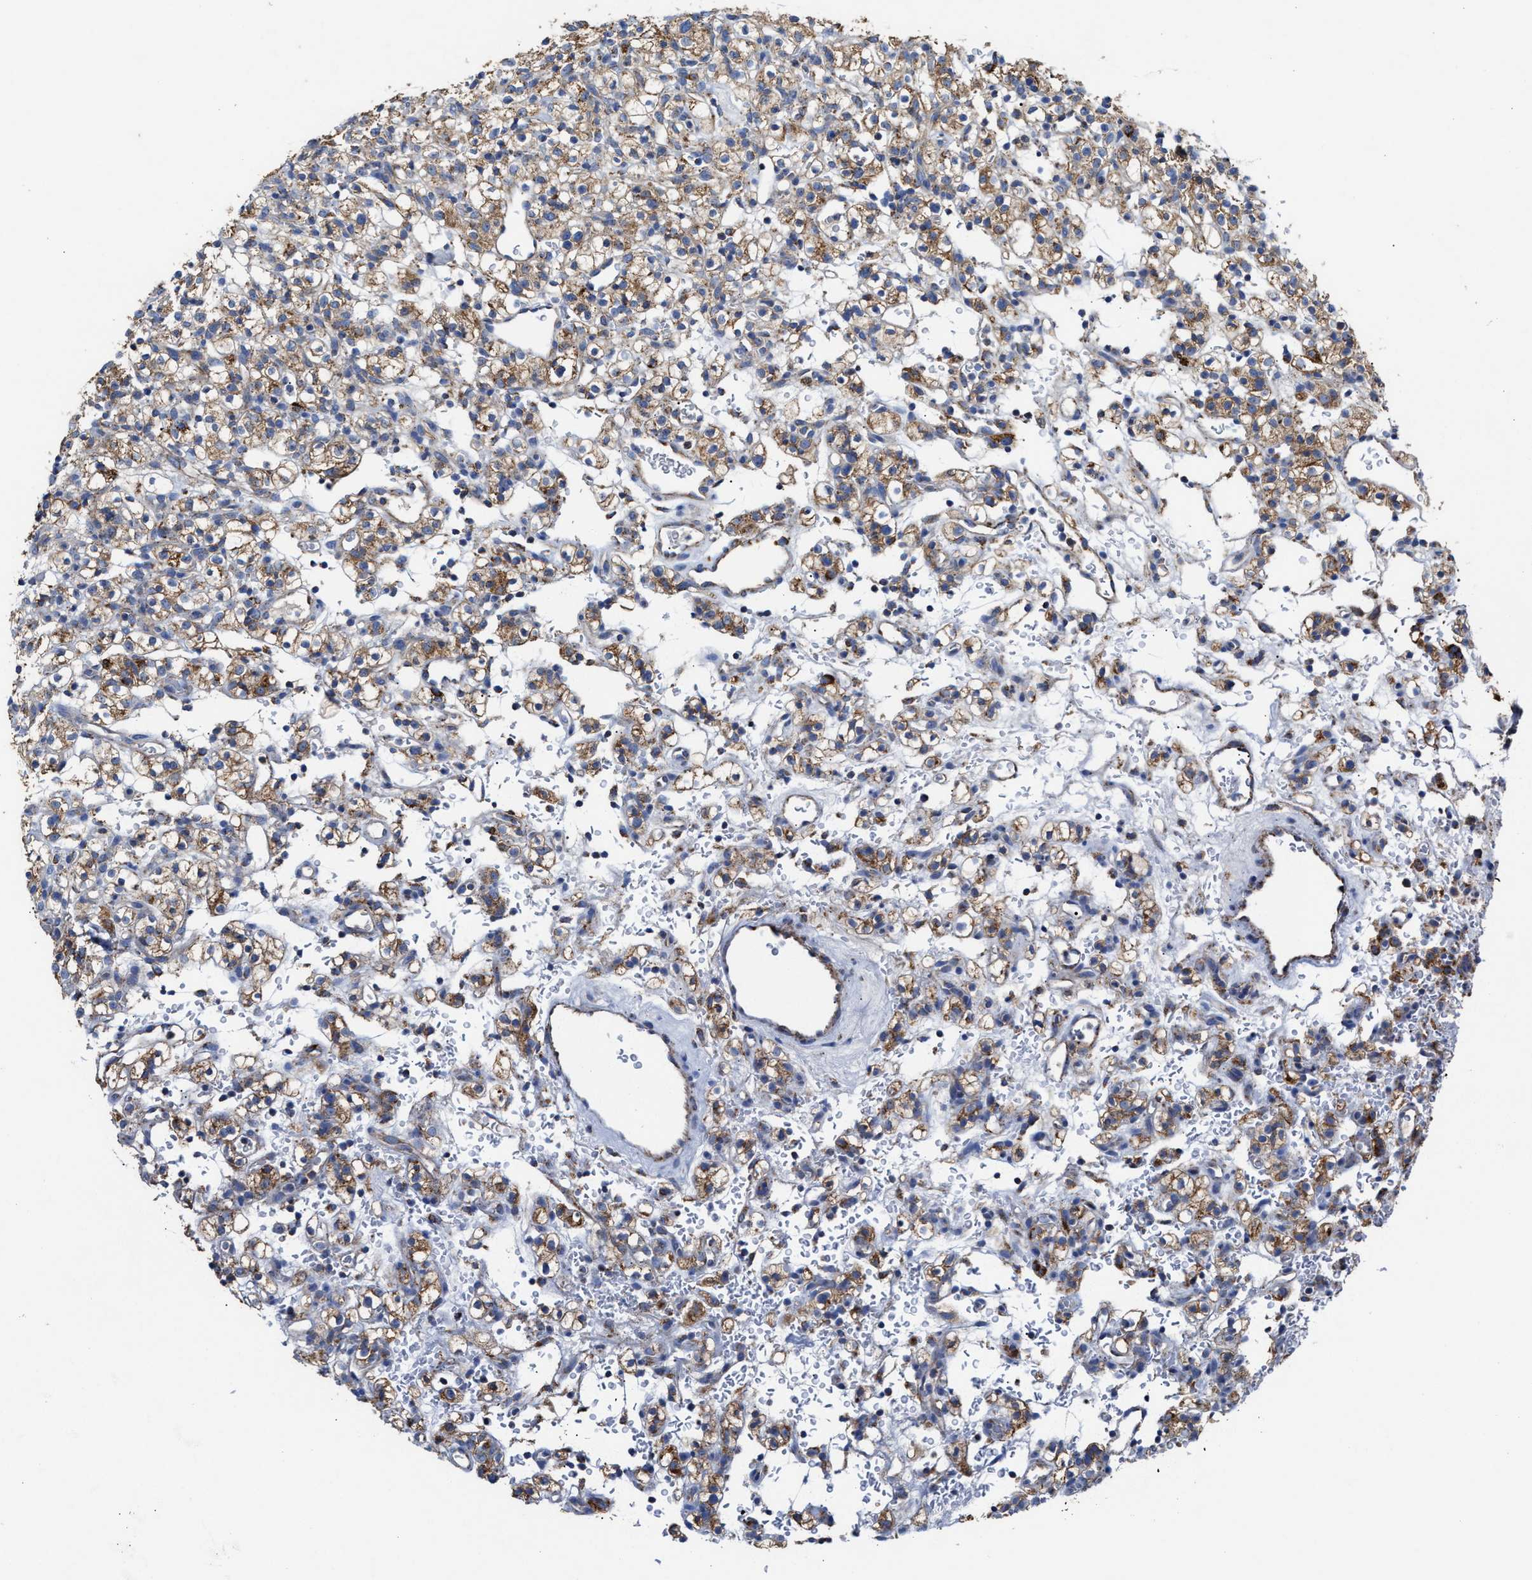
{"staining": {"intensity": "moderate", "quantity": ">75%", "location": "cytoplasmic/membranous"}, "tissue": "renal cancer", "cell_type": "Tumor cells", "image_type": "cancer", "snomed": [{"axis": "morphology", "description": "Normal tissue, NOS"}, {"axis": "morphology", "description": "Adenocarcinoma, NOS"}, {"axis": "topography", "description": "Kidney"}], "caption": "Protein expression analysis of renal adenocarcinoma displays moderate cytoplasmic/membranous staining in approximately >75% of tumor cells.", "gene": "MECR", "patient": {"sex": "female", "age": 72}}